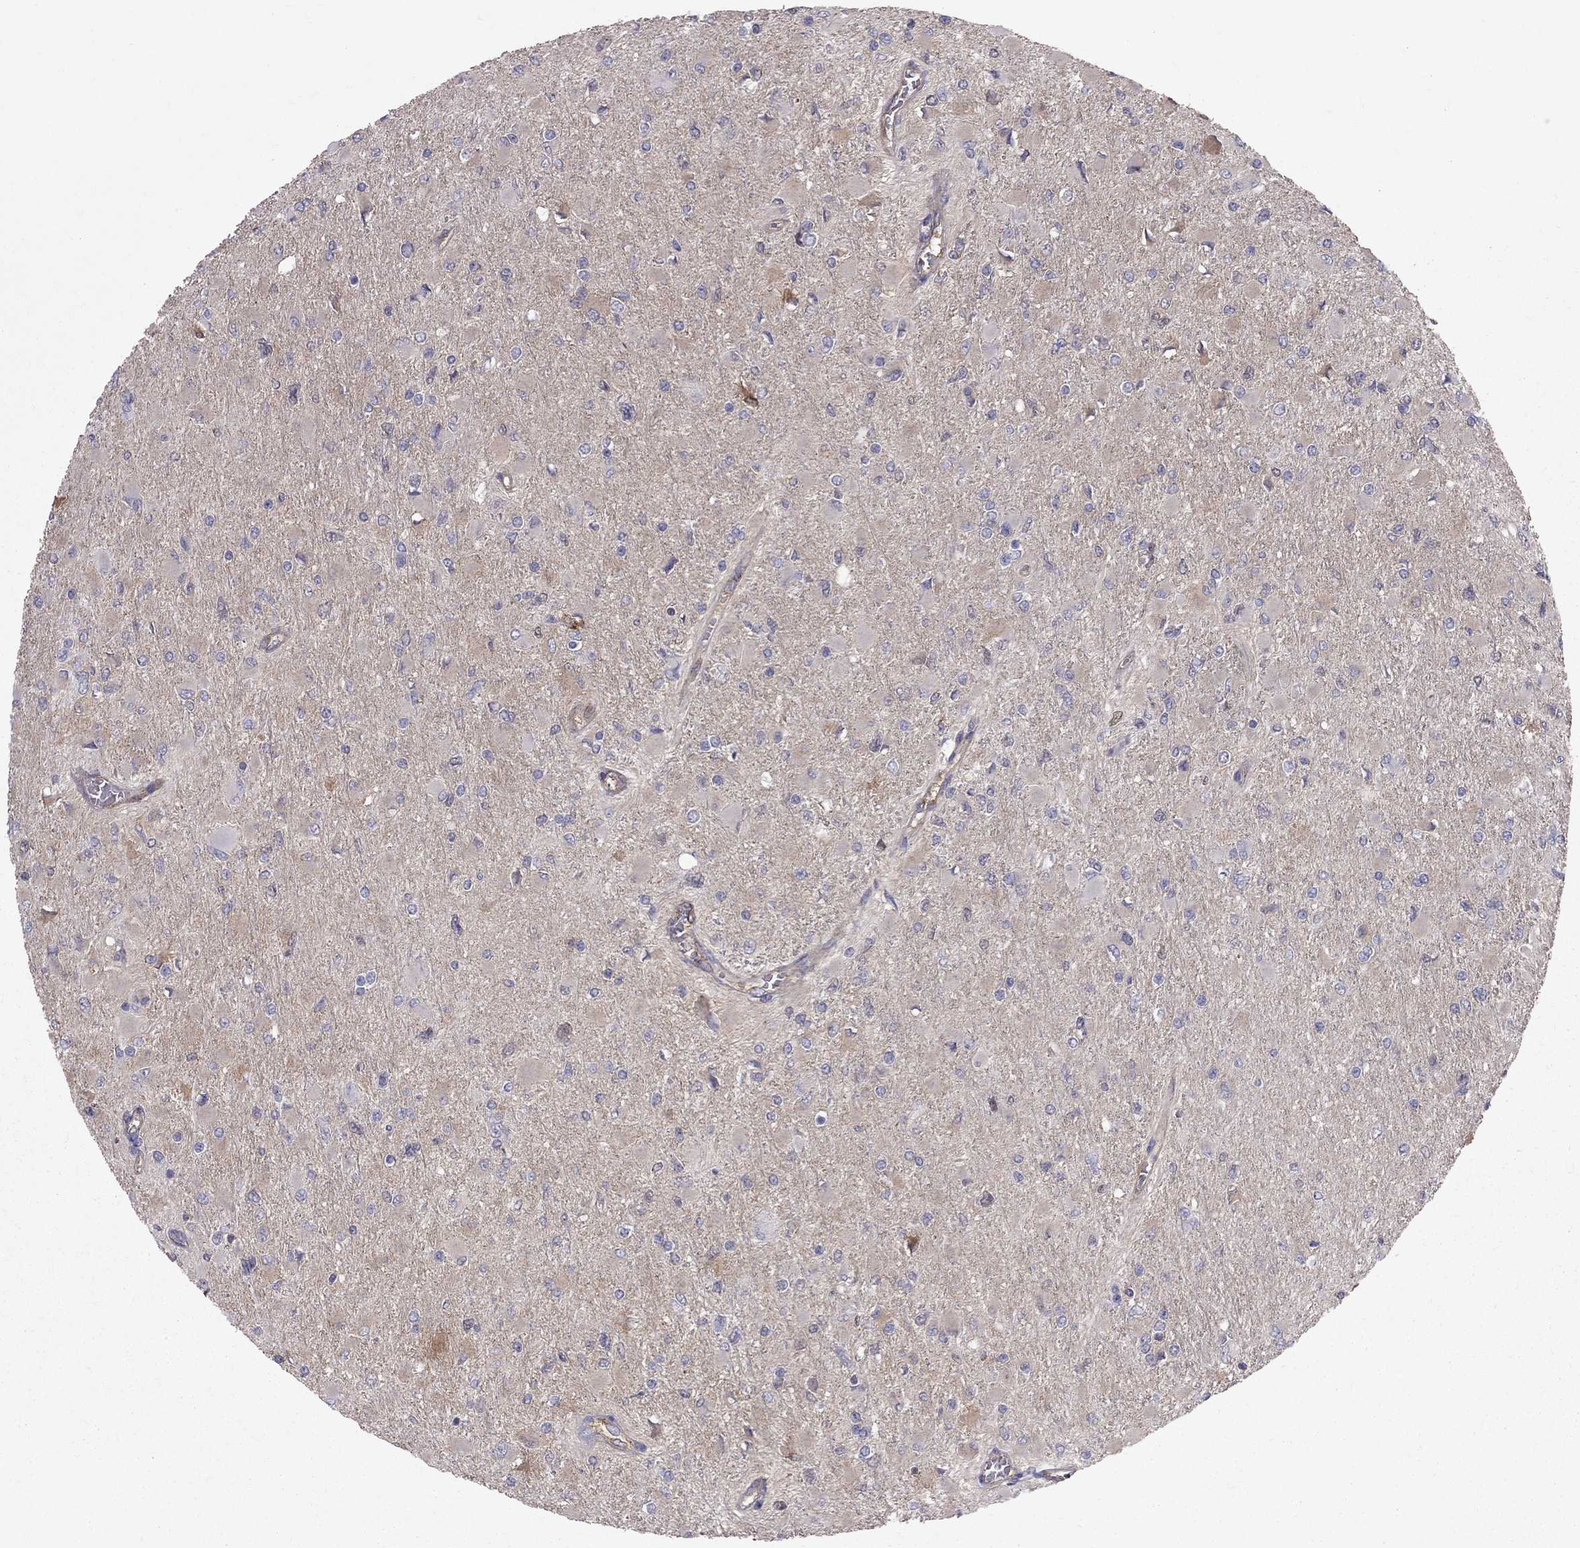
{"staining": {"intensity": "negative", "quantity": "none", "location": "none"}, "tissue": "glioma", "cell_type": "Tumor cells", "image_type": "cancer", "snomed": [{"axis": "morphology", "description": "Glioma, malignant, High grade"}, {"axis": "topography", "description": "Cerebral cortex"}], "caption": "Micrograph shows no protein staining in tumor cells of high-grade glioma (malignant) tissue.", "gene": "EIF4E3", "patient": {"sex": "female", "age": 36}}